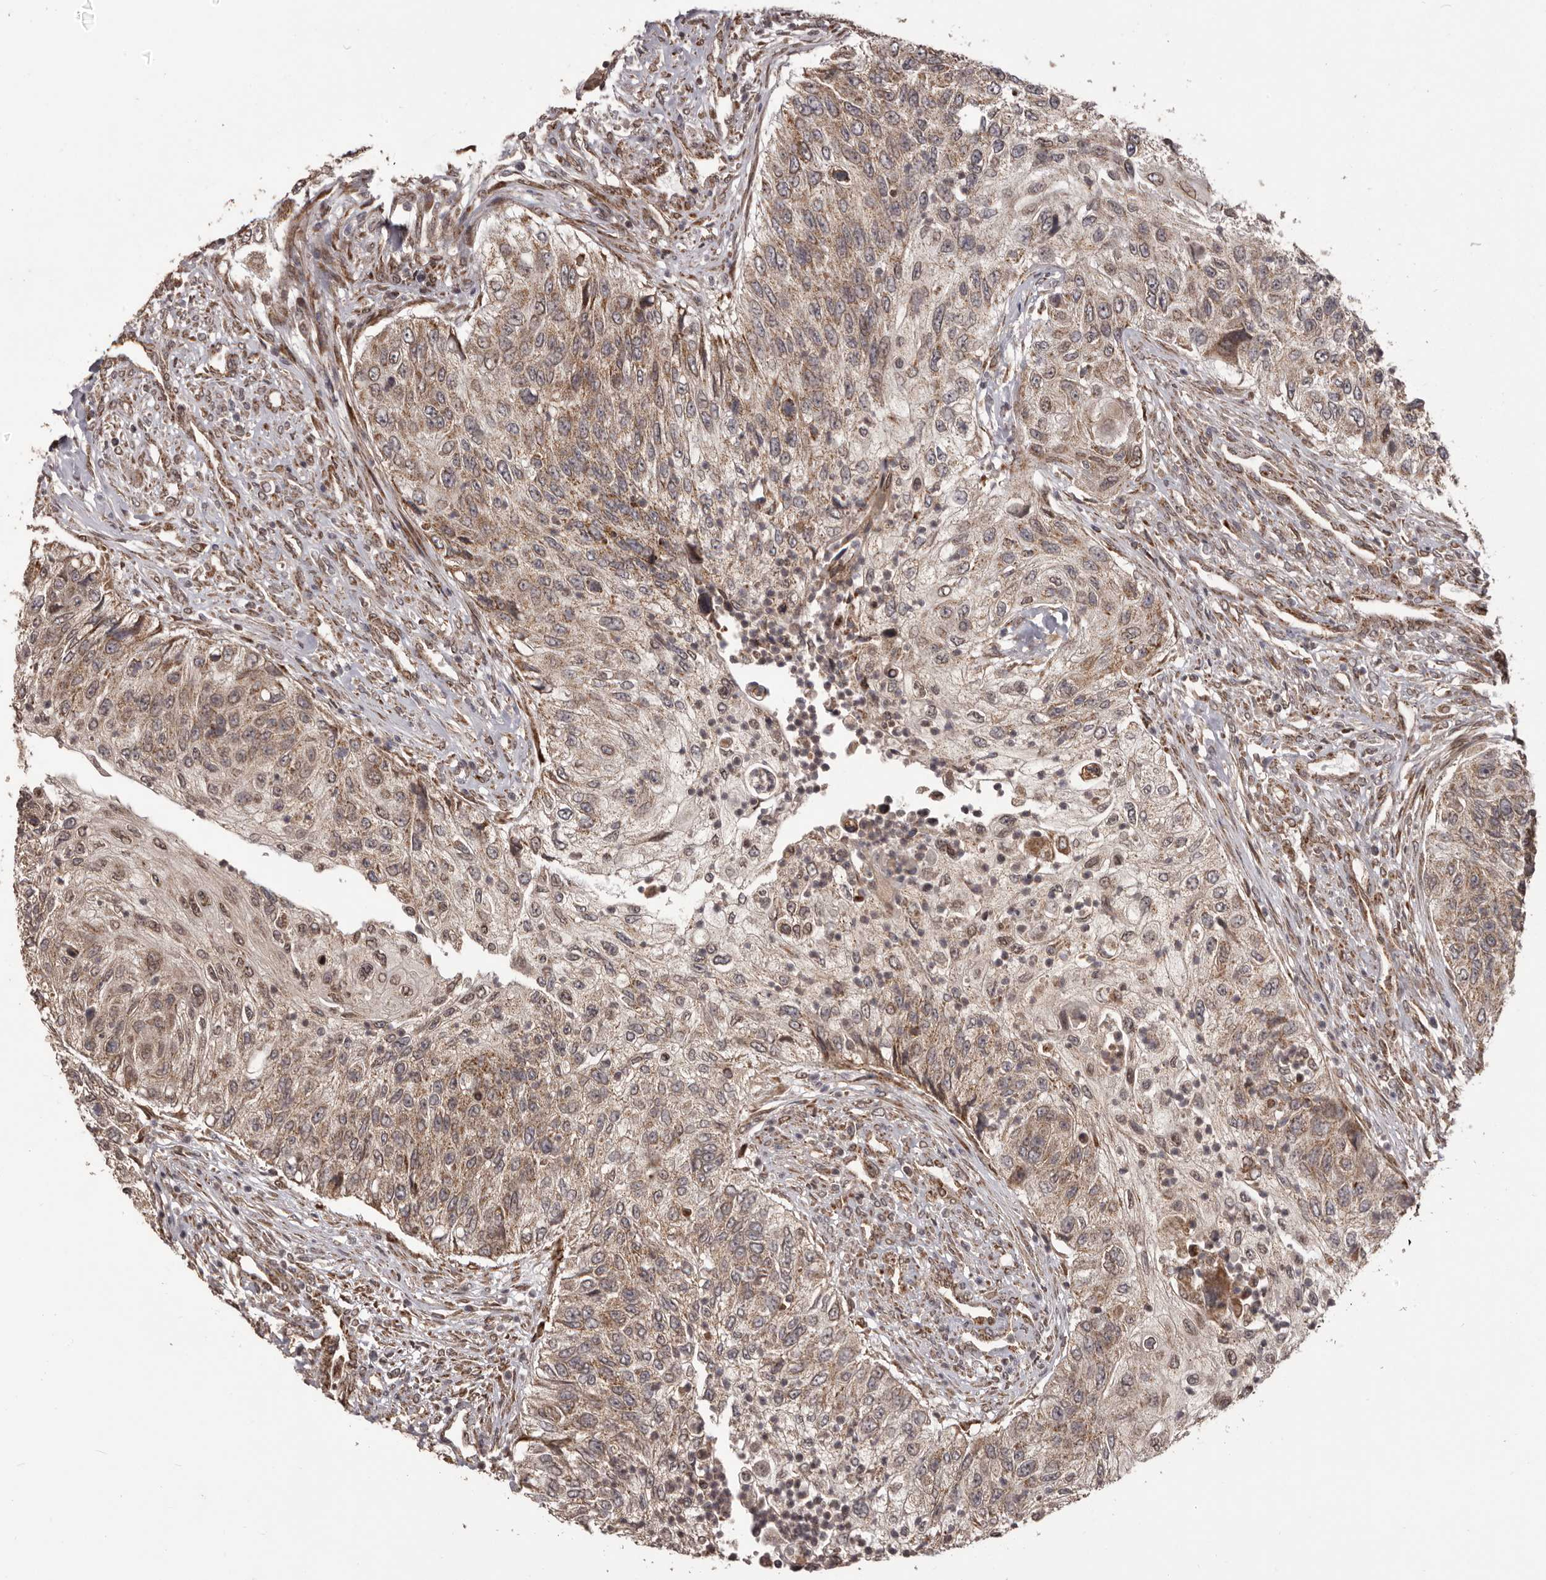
{"staining": {"intensity": "moderate", "quantity": ">75%", "location": "cytoplasmic/membranous"}, "tissue": "urothelial cancer", "cell_type": "Tumor cells", "image_type": "cancer", "snomed": [{"axis": "morphology", "description": "Urothelial carcinoma, High grade"}, {"axis": "topography", "description": "Urinary bladder"}], "caption": "This is a histology image of IHC staining of urothelial cancer, which shows moderate staining in the cytoplasmic/membranous of tumor cells.", "gene": "CHRM2", "patient": {"sex": "female", "age": 60}}